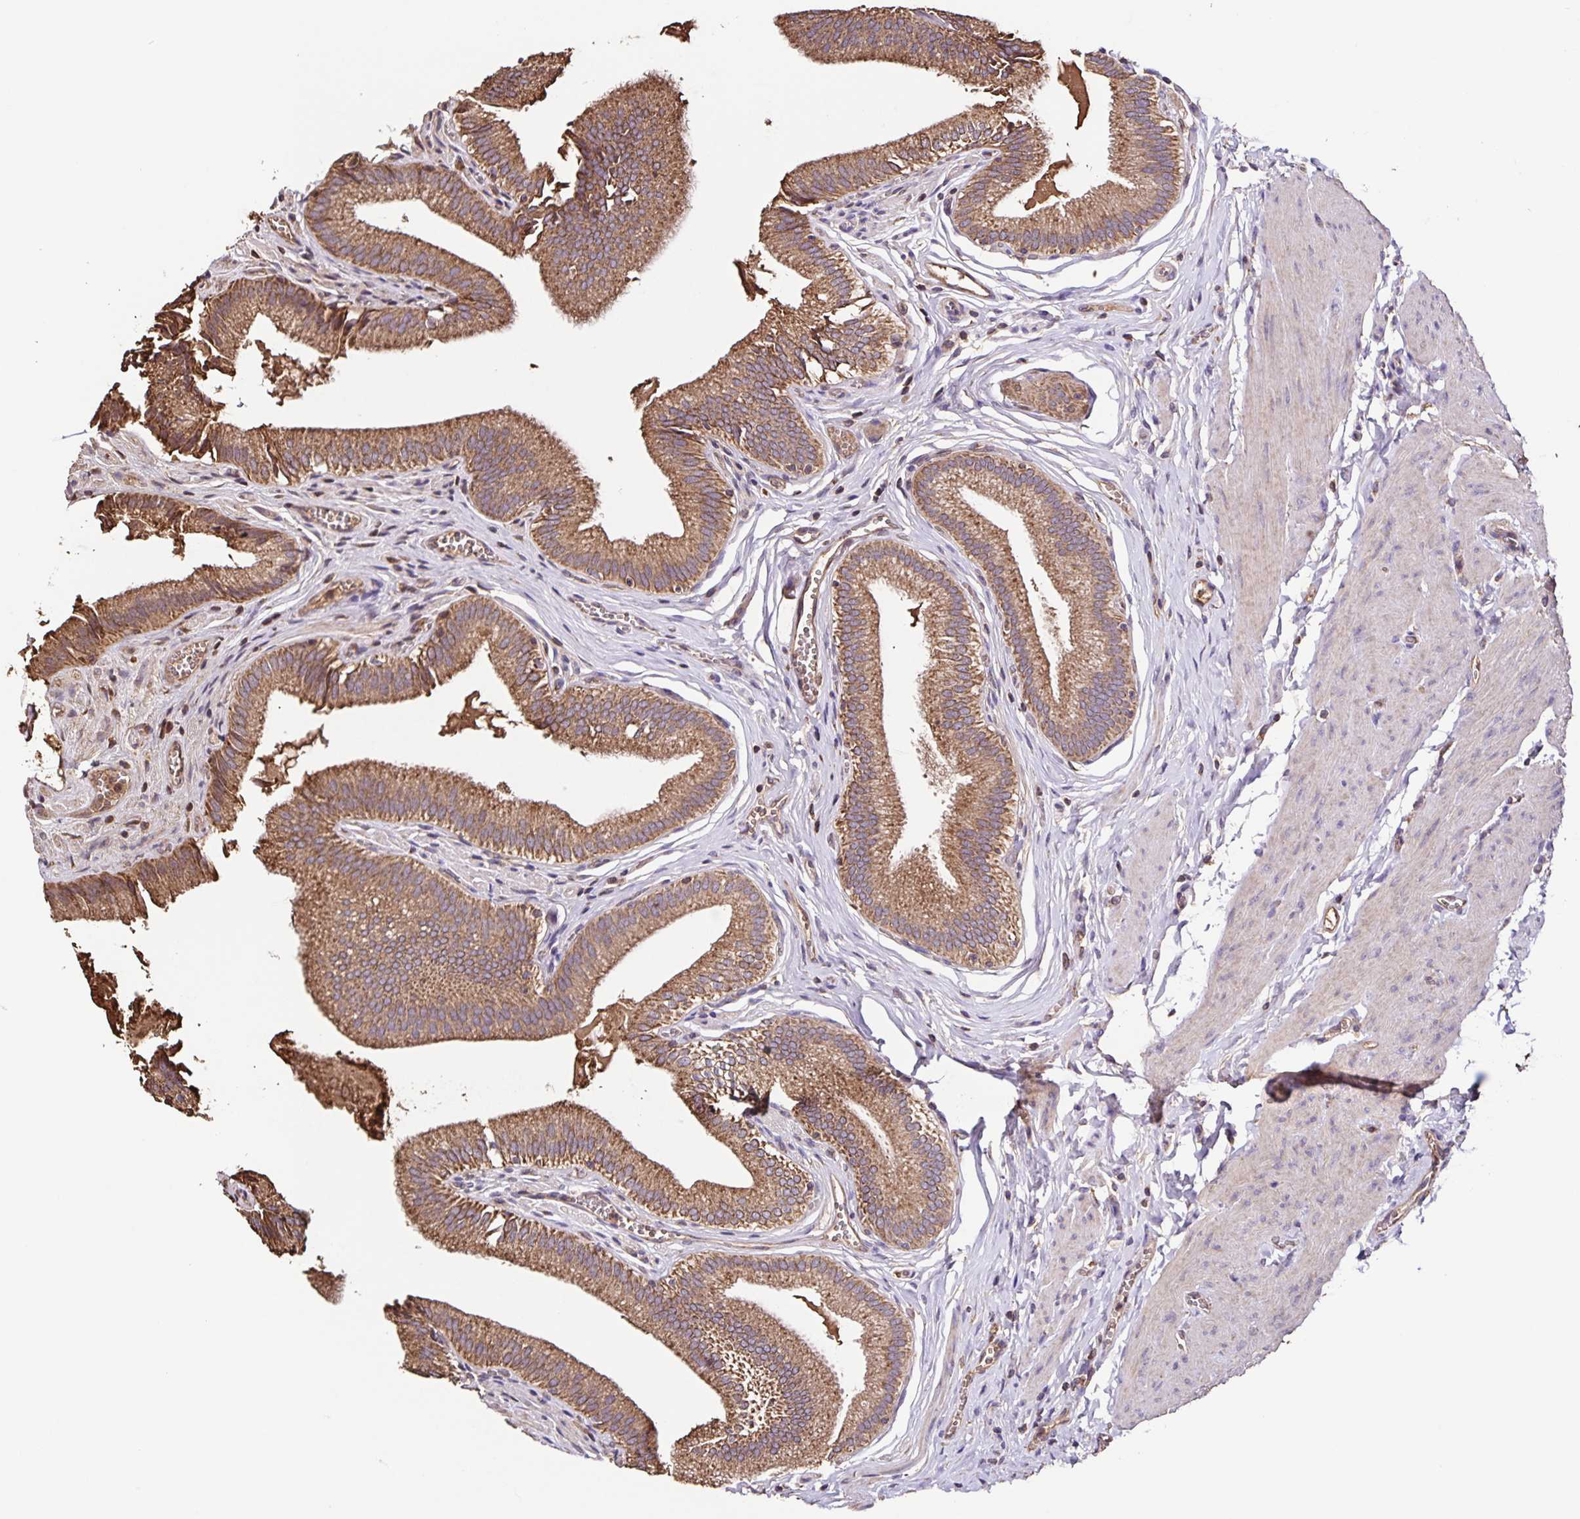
{"staining": {"intensity": "moderate", "quantity": ">75%", "location": "cytoplasmic/membranous"}, "tissue": "gallbladder", "cell_type": "Glandular cells", "image_type": "normal", "snomed": [{"axis": "morphology", "description": "Normal tissue, NOS"}, {"axis": "topography", "description": "Gallbladder"}, {"axis": "topography", "description": "Peripheral nerve tissue"}], "caption": "Immunohistochemical staining of normal gallbladder exhibits moderate cytoplasmic/membranous protein expression in about >75% of glandular cells.", "gene": "MAN1A1", "patient": {"sex": "male", "age": 17}}